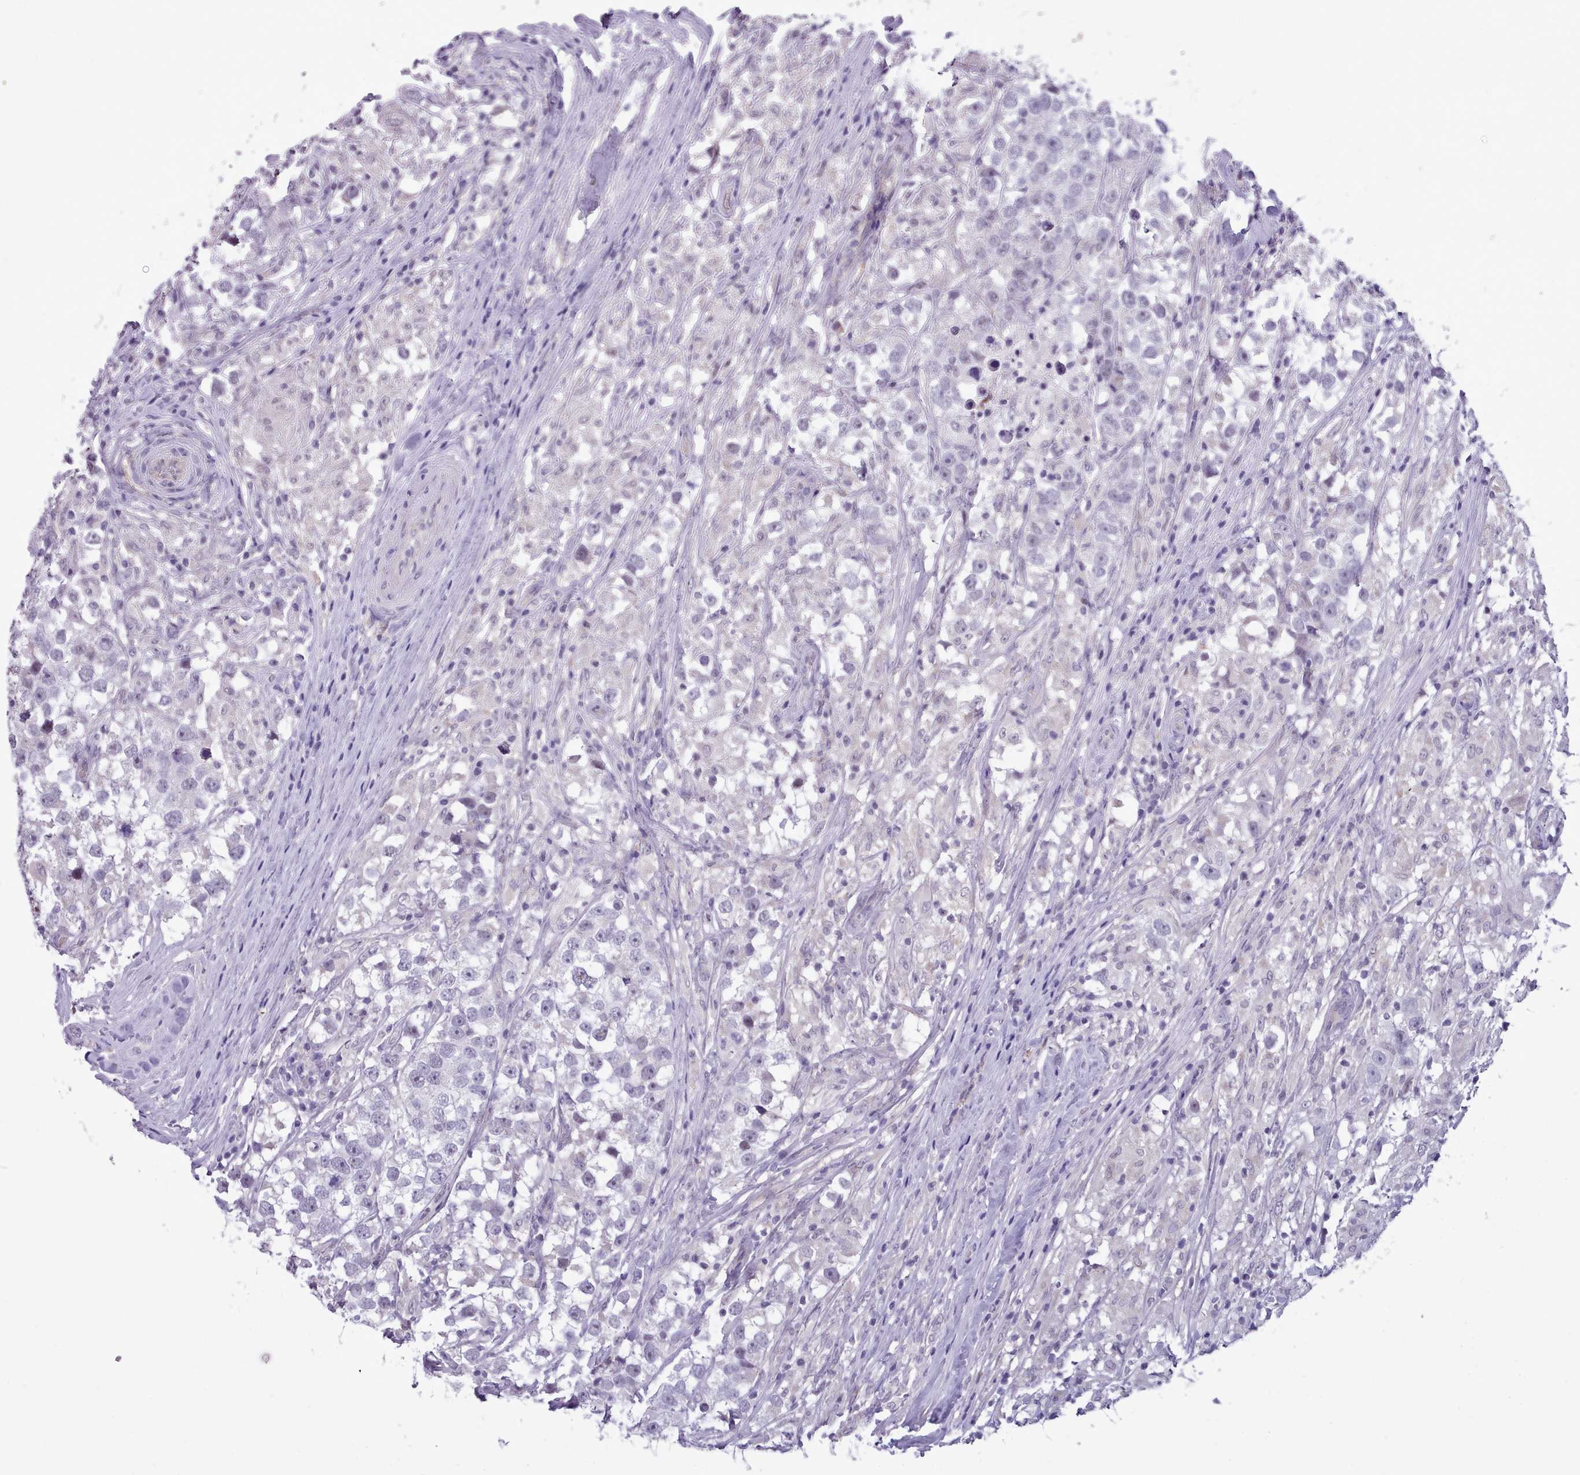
{"staining": {"intensity": "negative", "quantity": "none", "location": "none"}, "tissue": "testis cancer", "cell_type": "Tumor cells", "image_type": "cancer", "snomed": [{"axis": "morphology", "description": "Seminoma, NOS"}, {"axis": "topography", "description": "Testis"}], "caption": "High magnification brightfield microscopy of testis cancer stained with DAB (brown) and counterstained with hematoxylin (blue): tumor cells show no significant positivity.", "gene": "KCTD16", "patient": {"sex": "male", "age": 46}}